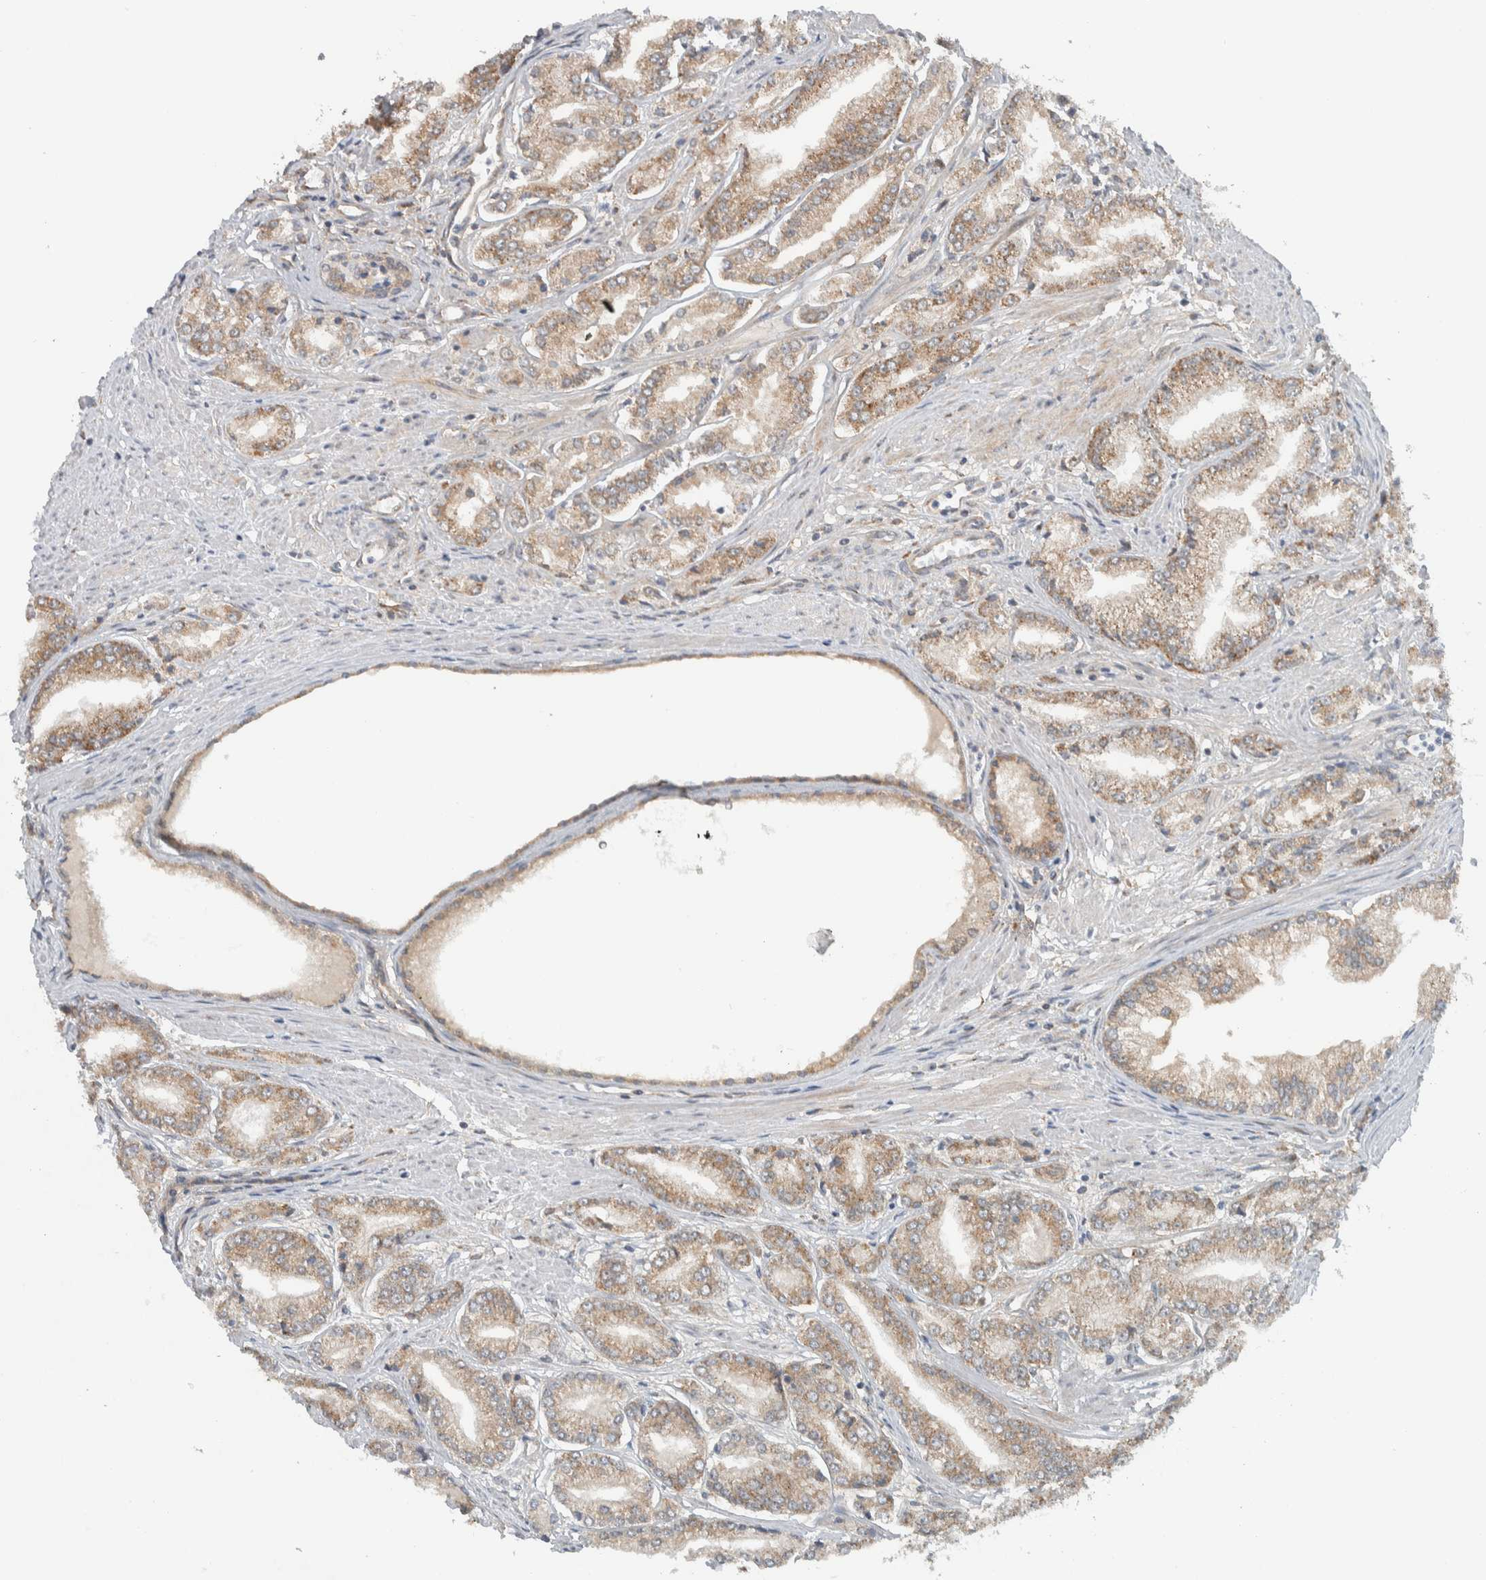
{"staining": {"intensity": "moderate", "quantity": ">75%", "location": "cytoplasmic/membranous"}, "tissue": "prostate cancer", "cell_type": "Tumor cells", "image_type": "cancer", "snomed": [{"axis": "morphology", "description": "Adenocarcinoma, Low grade"}, {"axis": "topography", "description": "Prostate"}], "caption": "Prostate cancer (adenocarcinoma (low-grade)) stained with IHC shows moderate cytoplasmic/membranous expression in about >75% of tumor cells.", "gene": "RERE", "patient": {"sex": "male", "age": 52}}